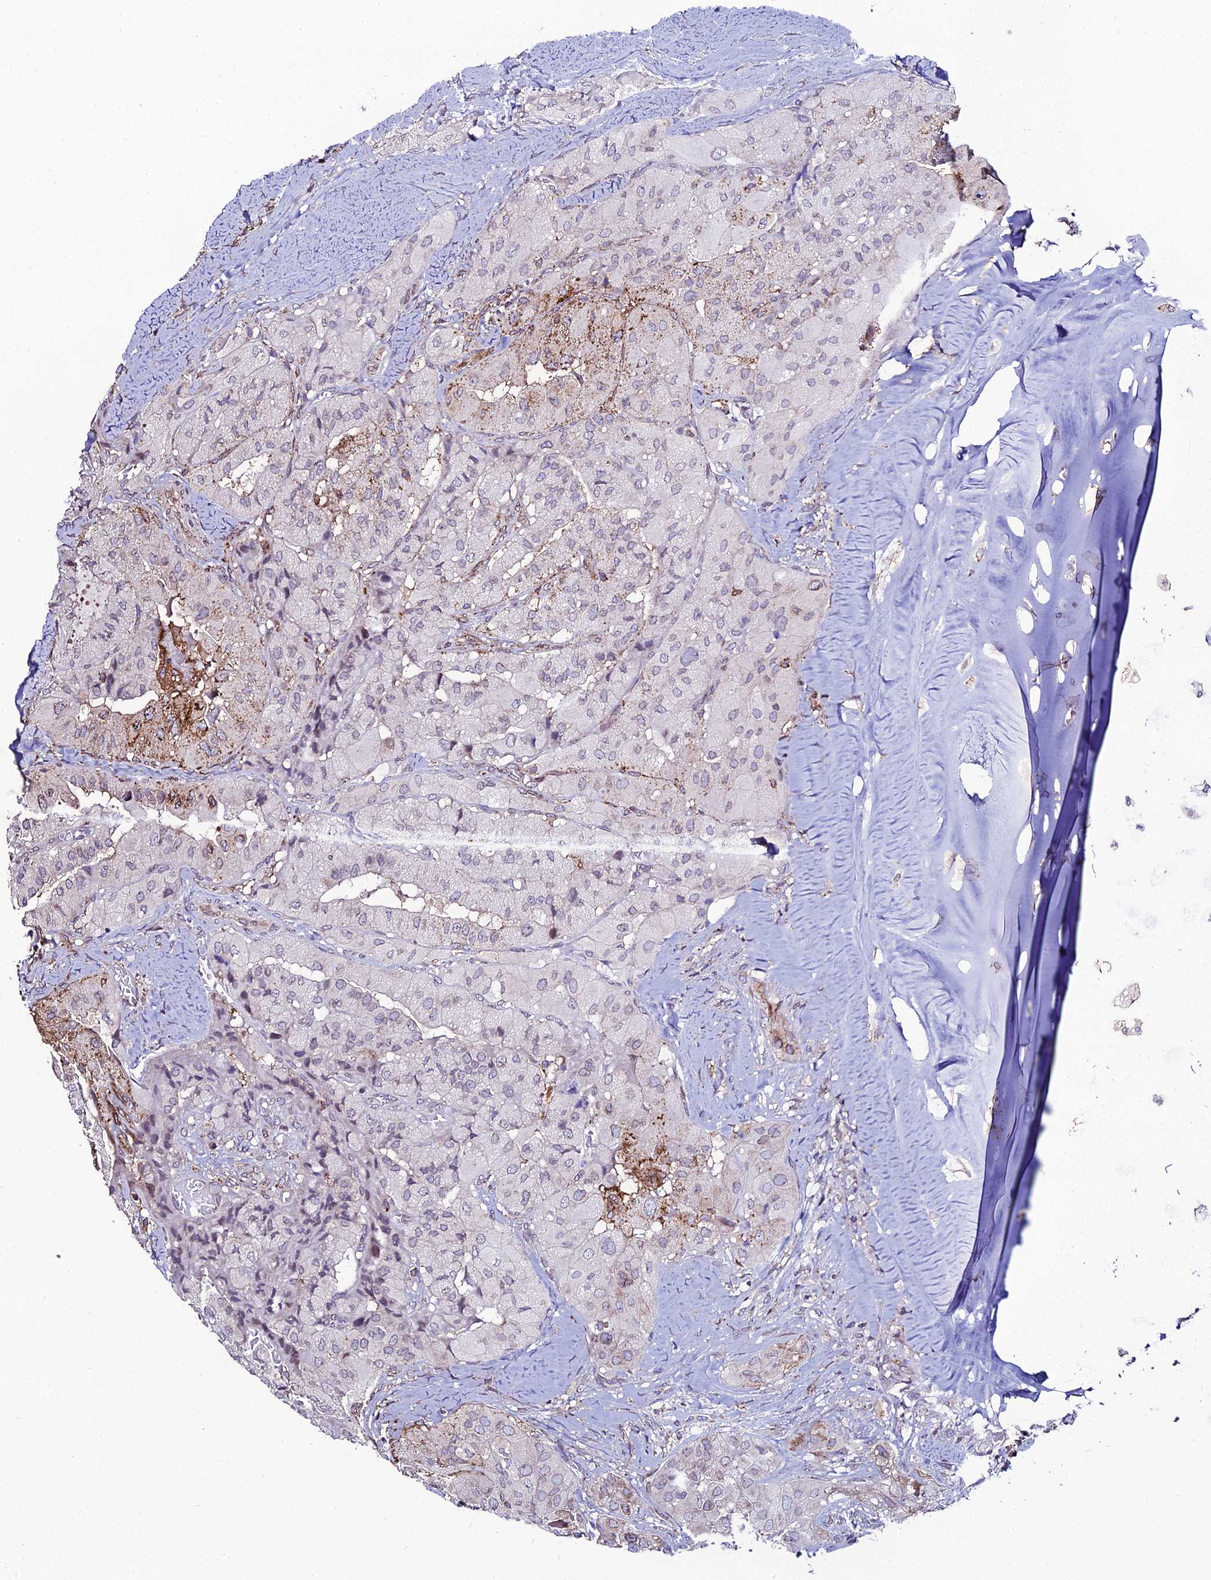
{"staining": {"intensity": "moderate", "quantity": "<25%", "location": "cytoplasmic/membranous"}, "tissue": "thyroid cancer", "cell_type": "Tumor cells", "image_type": "cancer", "snomed": [{"axis": "morphology", "description": "Normal tissue, NOS"}, {"axis": "morphology", "description": "Papillary adenocarcinoma, NOS"}, {"axis": "topography", "description": "Thyroid gland"}], "caption": "Protein expression analysis of papillary adenocarcinoma (thyroid) reveals moderate cytoplasmic/membranous positivity in approximately <25% of tumor cells. (Stains: DAB in brown, nuclei in blue, Microscopy: brightfield microscopy at high magnification).", "gene": "DDX19A", "patient": {"sex": "female", "age": 59}}